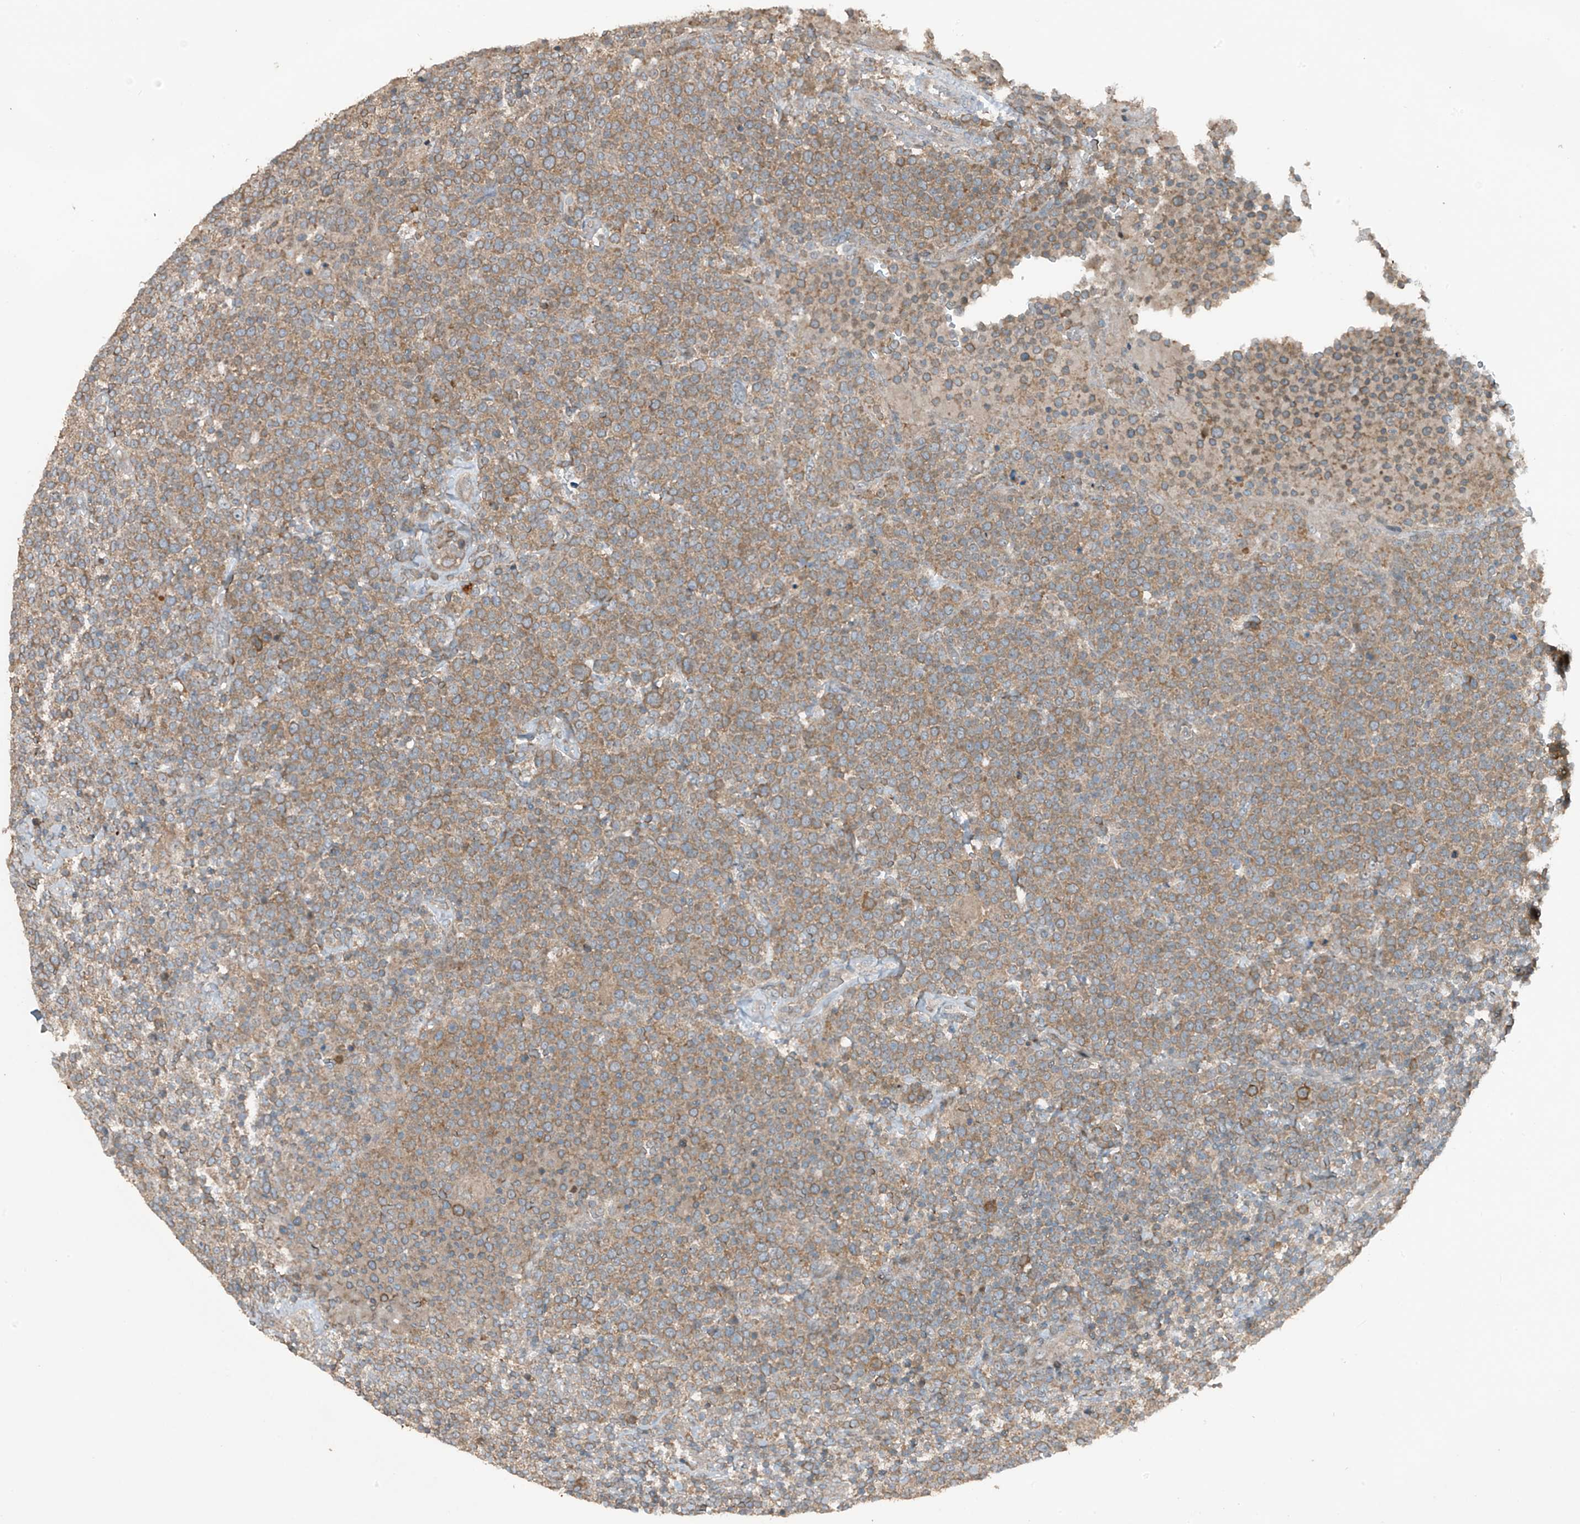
{"staining": {"intensity": "weak", "quantity": ">75%", "location": "cytoplasmic/membranous"}, "tissue": "lymphoma", "cell_type": "Tumor cells", "image_type": "cancer", "snomed": [{"axis": "morphology", "description": "Malignant lymphoma, non-Hodgkin's type, High grade"}, {"axis": "topography", "description": "Lymph node"}], "caption": "Brown immunohistochemical staining in lymphoma displays weak cytoplasmic/membranous staining in approximately >75% of tumor cells.", "gene": "TXNDC9", "patient": {"sex": "male", "age": 61}}